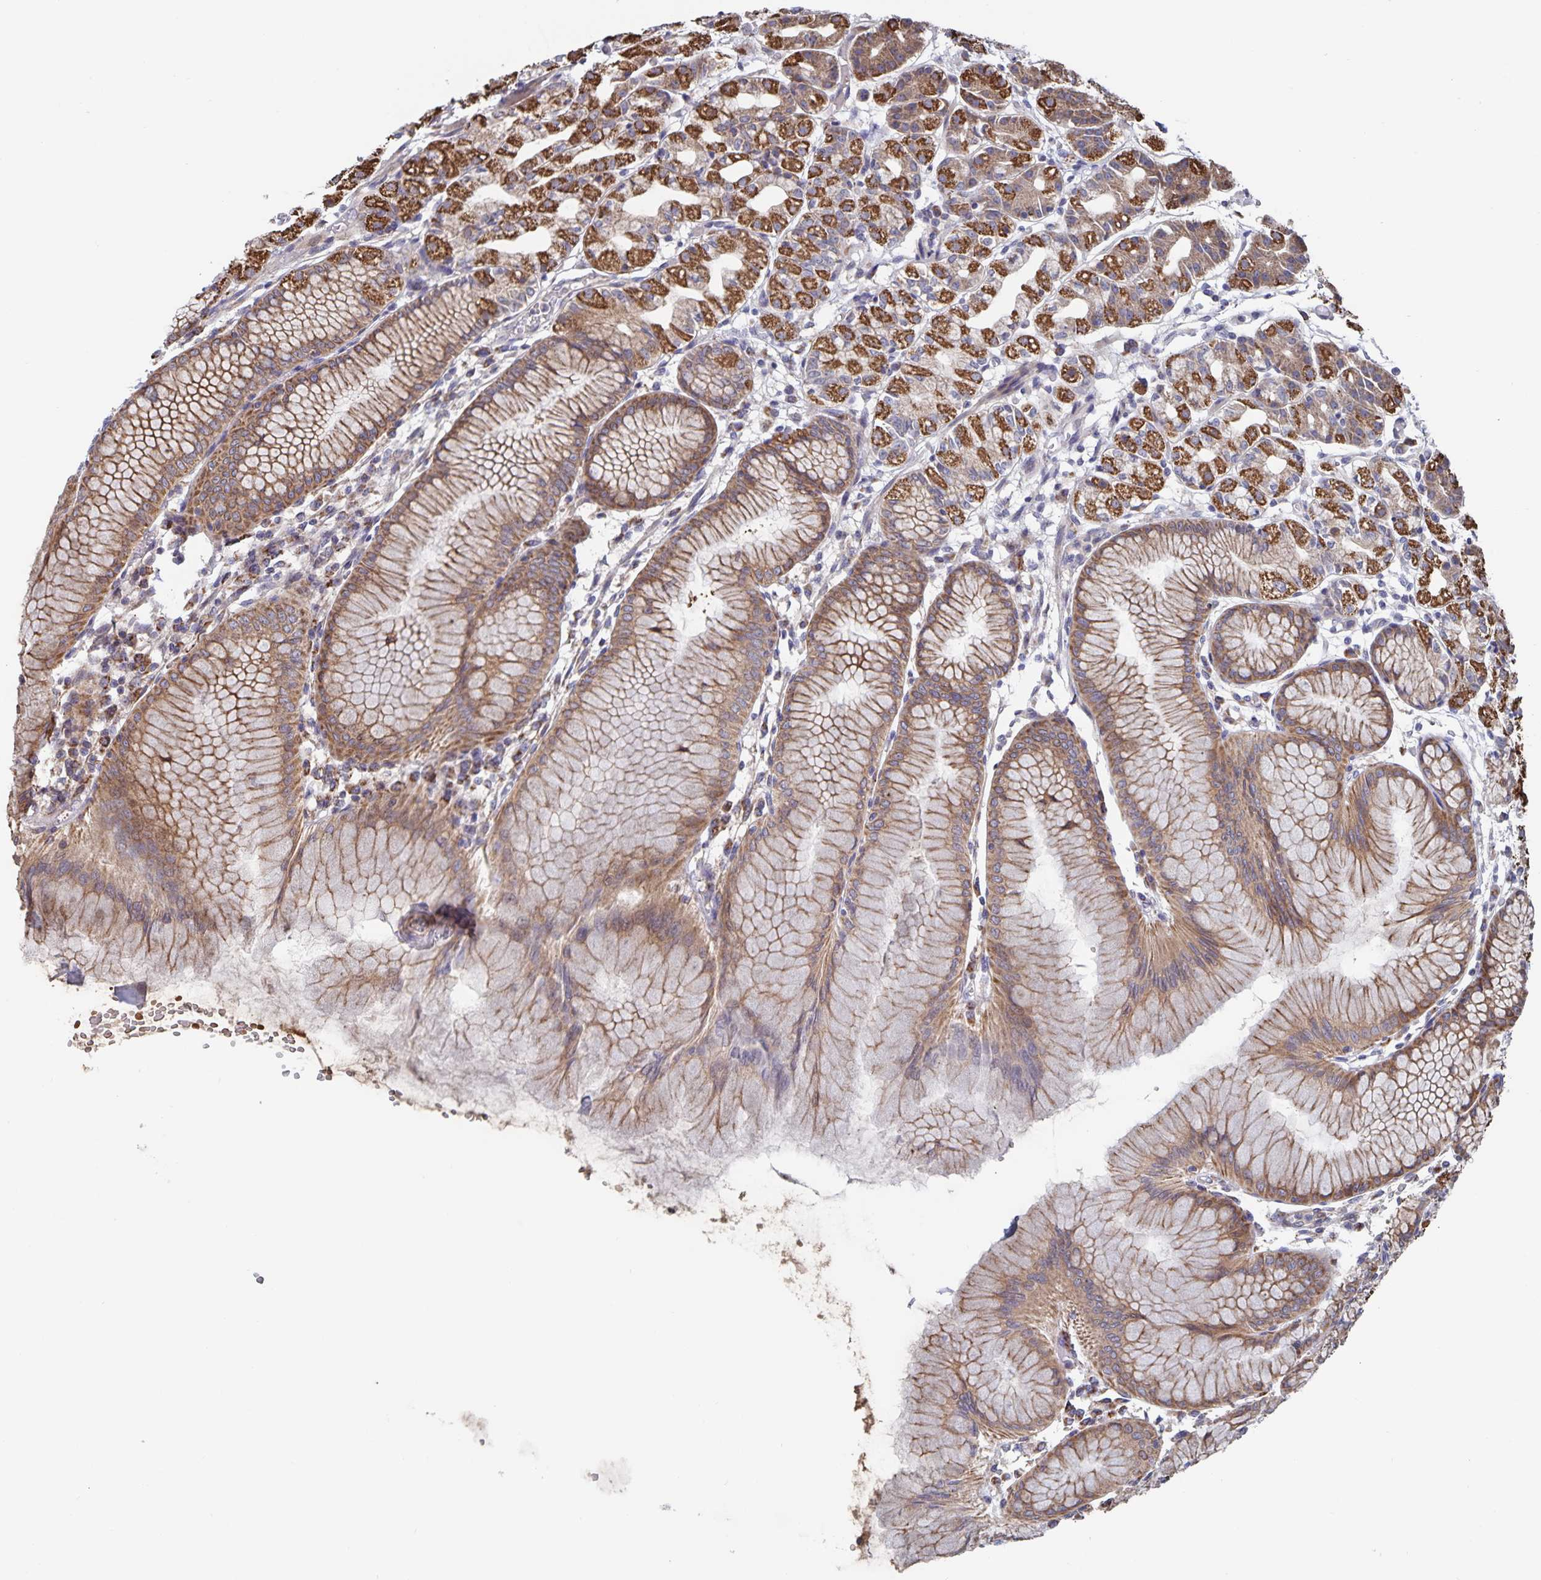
{"staining": {"intensity": "strong", "quantity": "25%-75%", "location": "cytoplasmic/membranous"}, "tissue": "stomach", "cell_type": "Glandular cells", "image_type": "normal", "snomed": [{"axis": "morphology", "description": "Normal tissue, NOS"}, {"axis": "topography", "description": "Stomach"}], "caption": "A brown stain shows strong cytoplasmic/membranous staining of a protein in glandular cells of benign human stomach. (DAB (3,3'-diaminobenzidine) IHC, brown staining for protein, blue staining for nuclei).", "gene": "ACACA", "patient": {"sex": "female", "age": 57}}